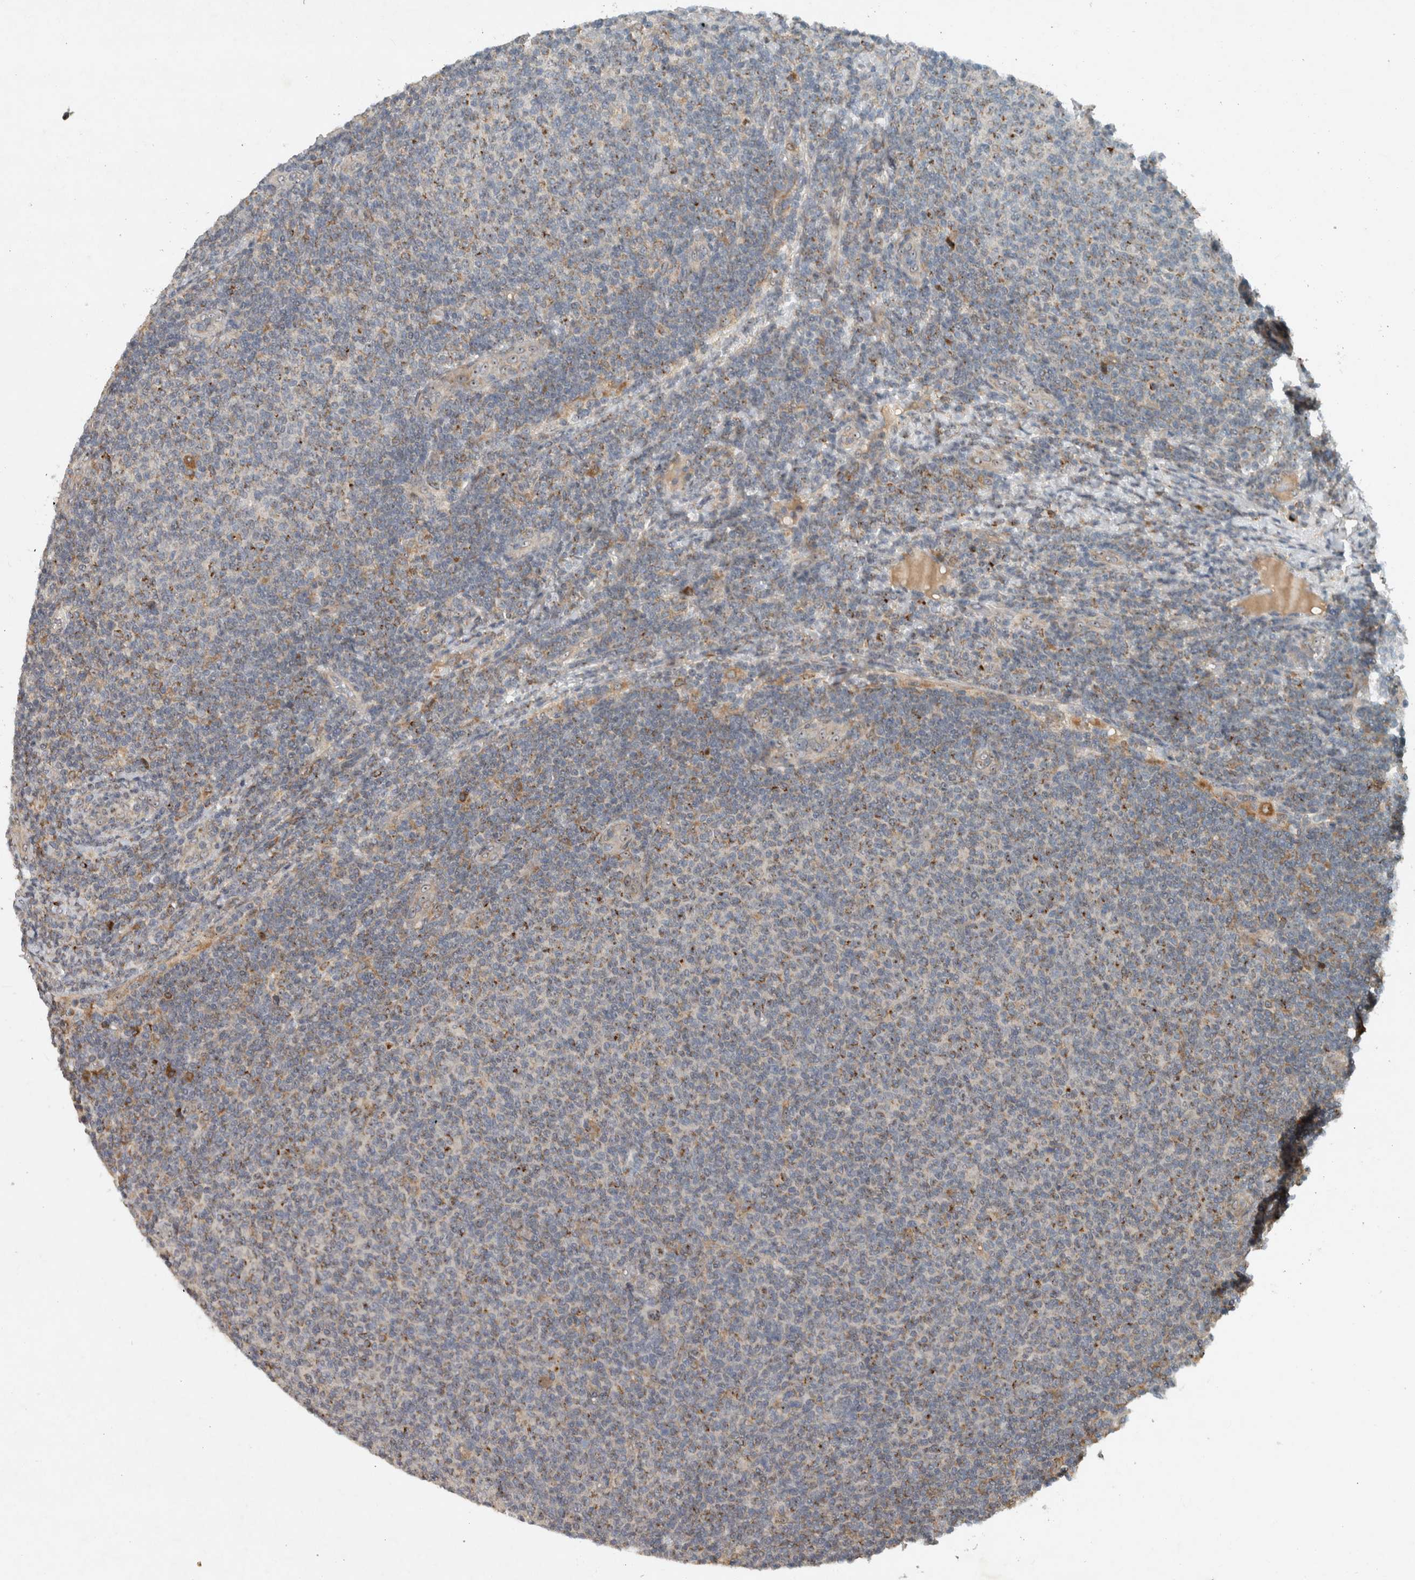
{"staining": {"intensity": "weak", "quantity": "25%-75%", "location": "cytoplasmic/membranous"}, "tissue": "lymphoma", "cell_type": "Tumor cells", "image_type": "cancer", "snomed": [{"axis": "morphology", "description": "Malignant lymphoma, non-Hodgkin's type, Low grade"}, {"axis": "topography", "description": "Lymph node"}], "caption": "This micrograph displays immunohistochemistry staining of low-grade malignant lymphoma, non-Hodgkin's type, with low weak cytoplasmic/membranous expression in approximately 25%-75% of tumor cells.", "gene": "GPR137B", "patient": {"sex": "male", "age": 66}}